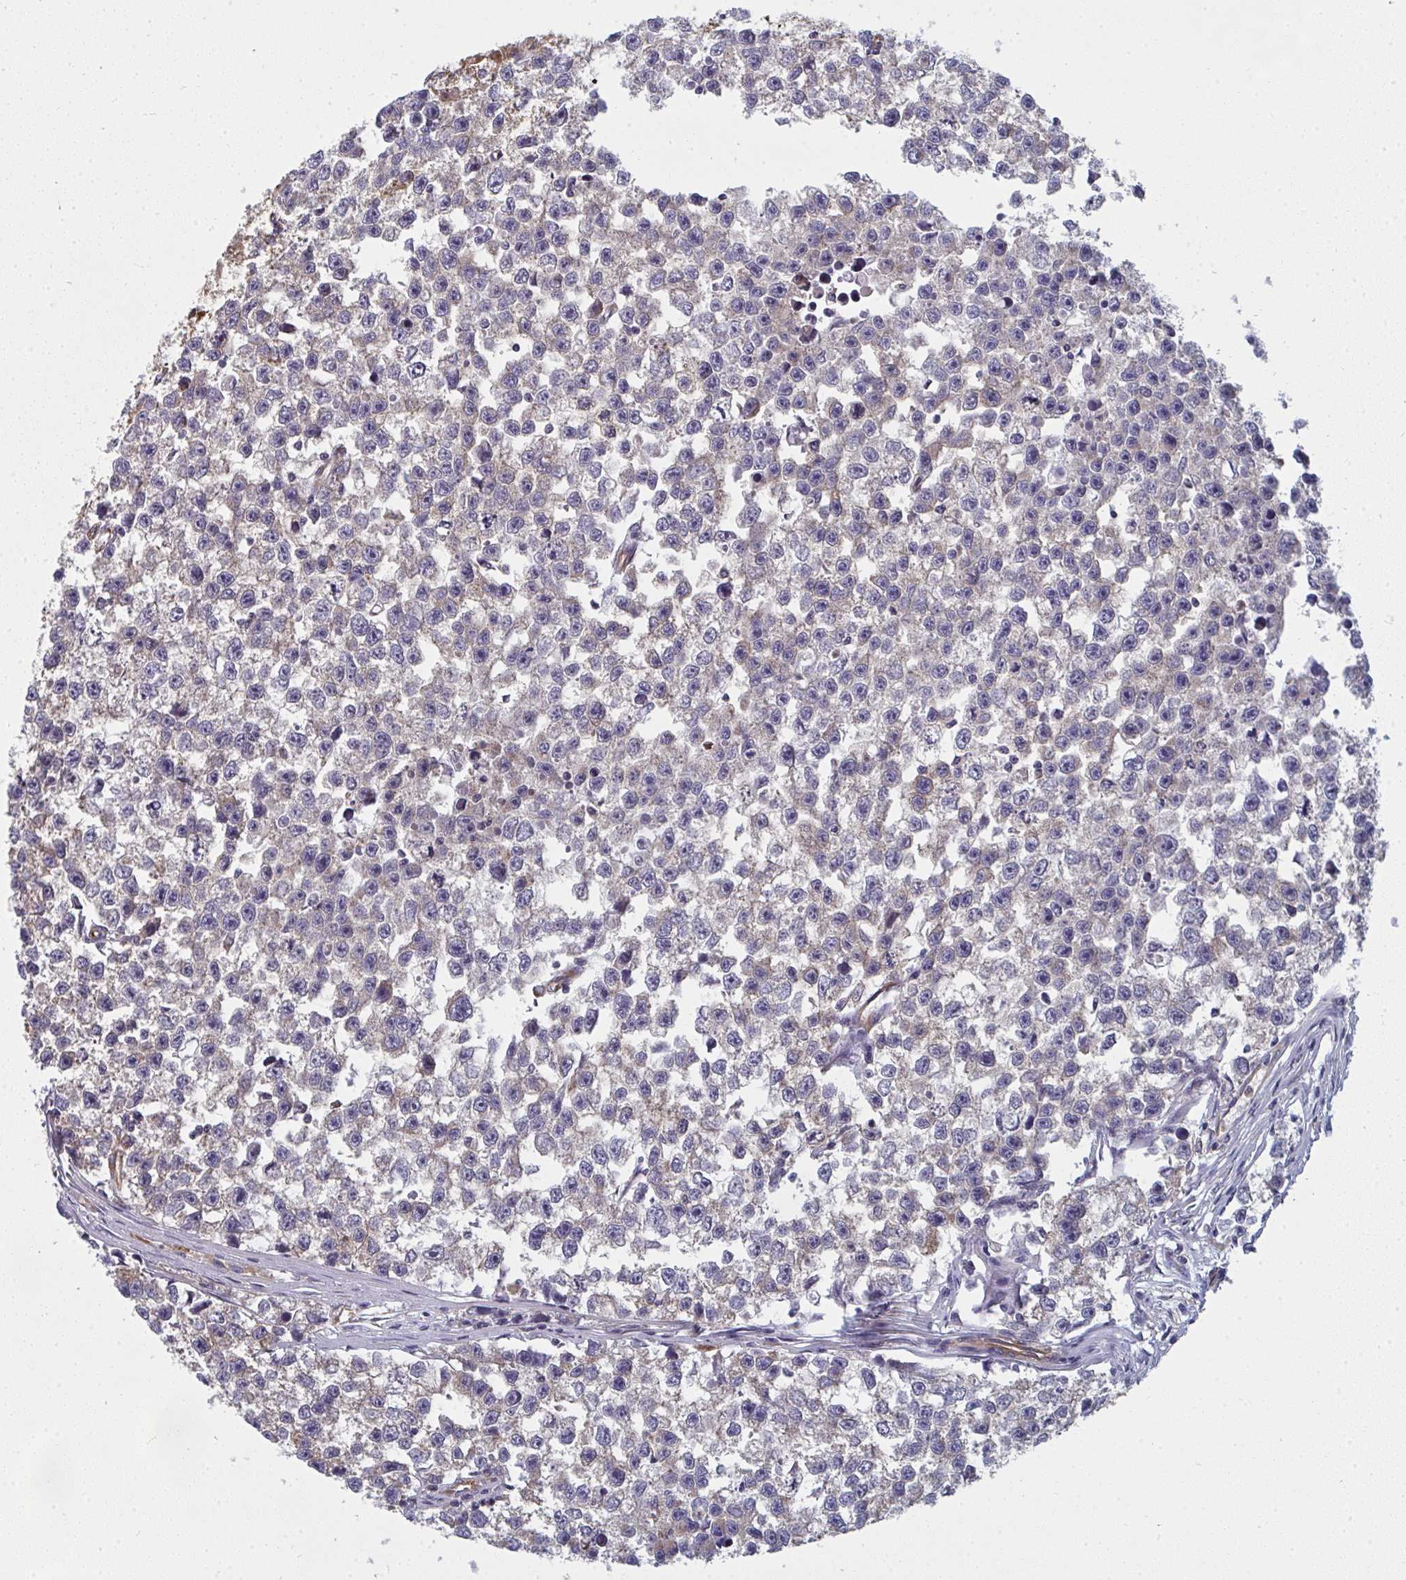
{"staining": {"intensity": "negative", "quantity": "none", "location": "none"}, "tissue": "testis cancer", "cell_type": "Tumor cells", "image_type": "cancer", "snomed": [{"axis": "morphology", "description": "Seminoma, NOS"}, {"axis": "topography", "description": "Testis"}], "caption": "DAB immunohistochemical staining of human testis cancer exhibits no significant positivity in tumor cells. The staining is performed using DAB brown chromogen with nuclei counter-stained in using hematoxylin.", "gene": "DYNC1I2", "patient": {"sex": "male", "age": 26}}